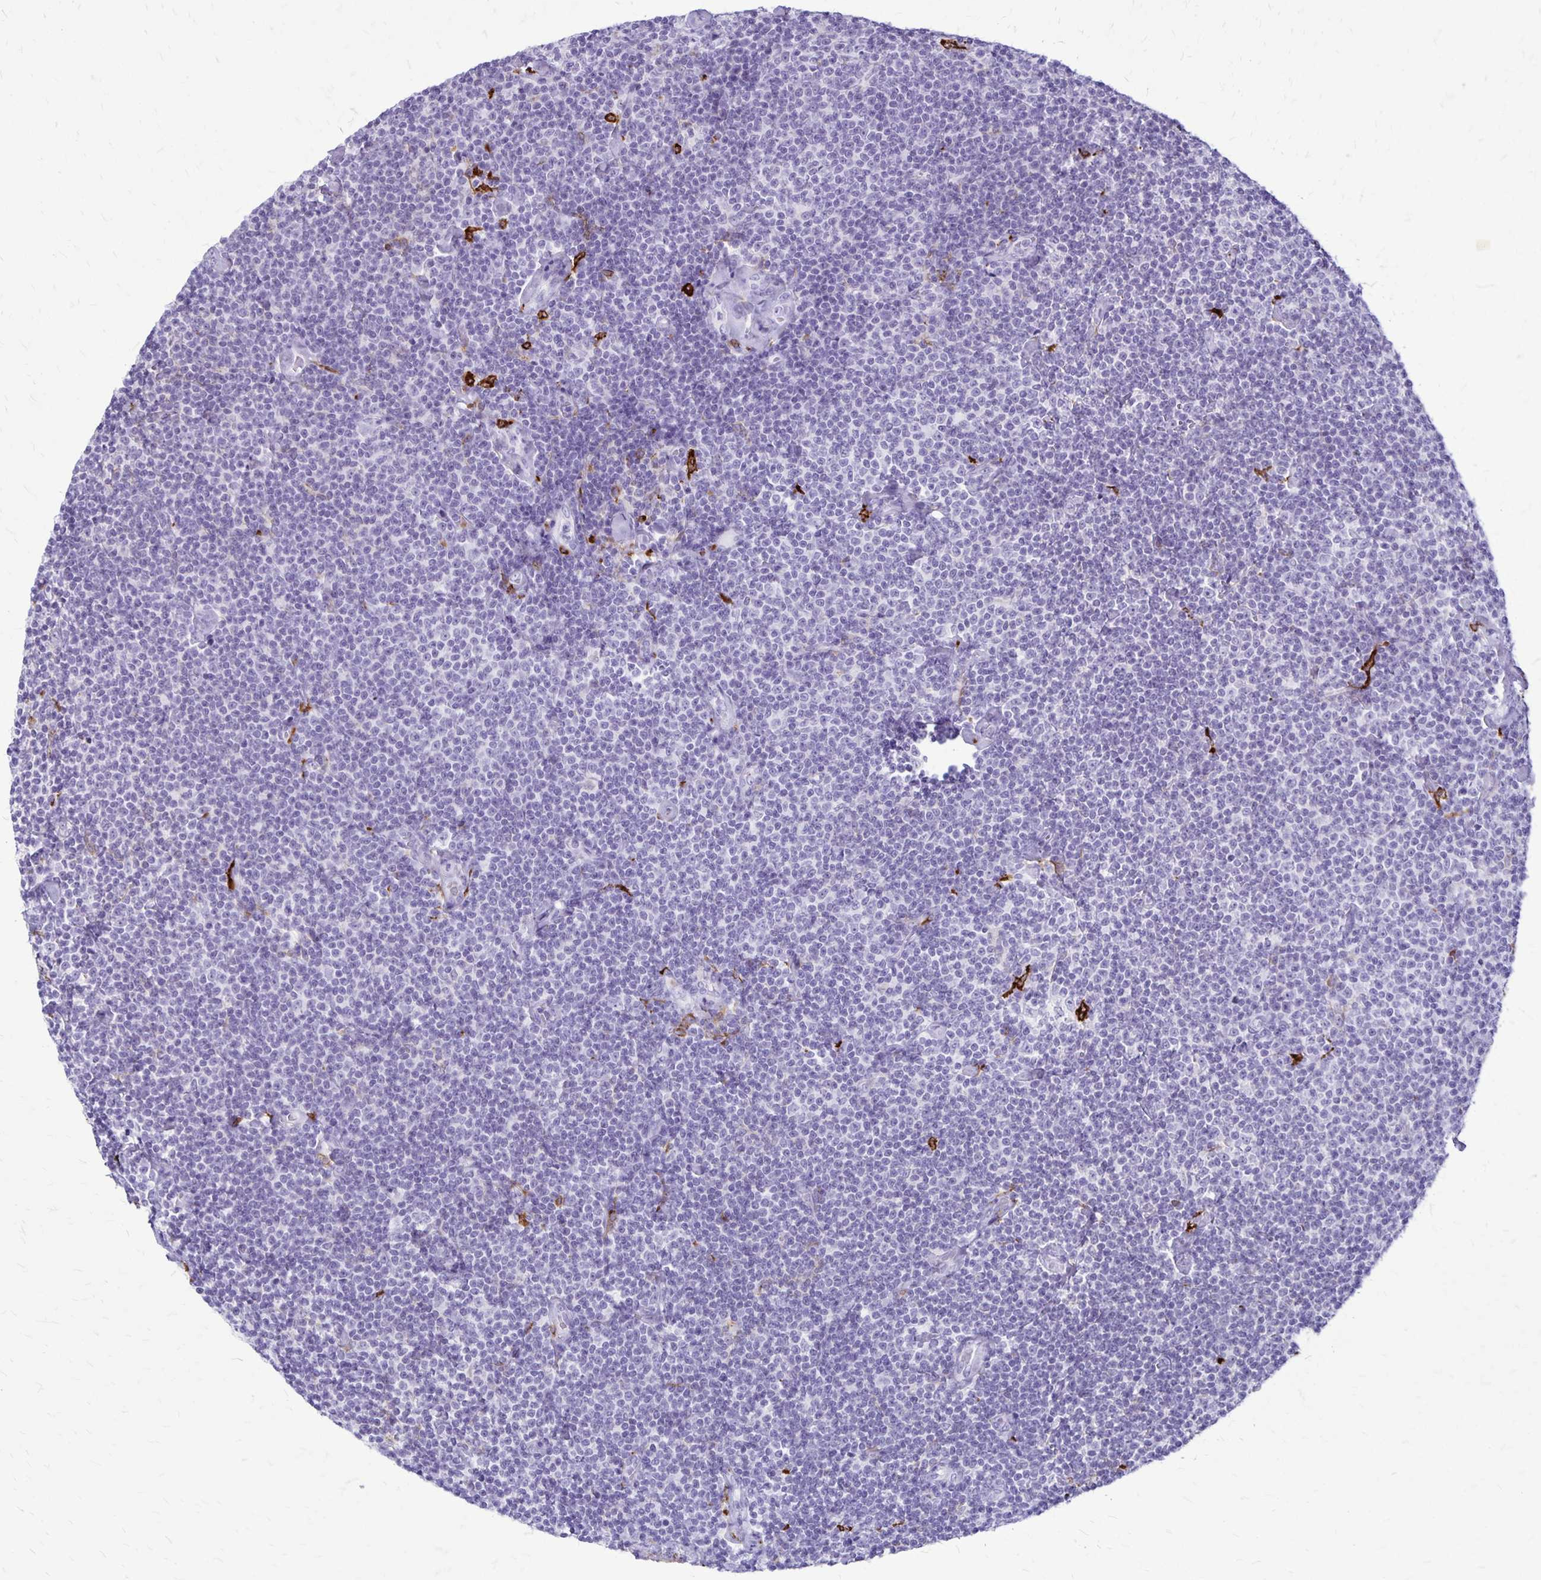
{"staining": {"intensity": "negative", "quantity": "none", "location": "none"}, "tissue": "lymphoma", "cell_type": "Tumor cells", "image_type": "cancer", "snomed": [{"axis": "morphology", "description": "Malignant lymphoma, non-Hodgkin's type, Low grade"}, {"axis": "topography", "description": "Lymph node"}], "caption": "Protein analysis of malignant lymphoma, non-Hodgkin's type (low-grade) shows no significant expression in tumor cells.", "gene": "RTN1", "patient": {"sex": "male", "age": 81}}